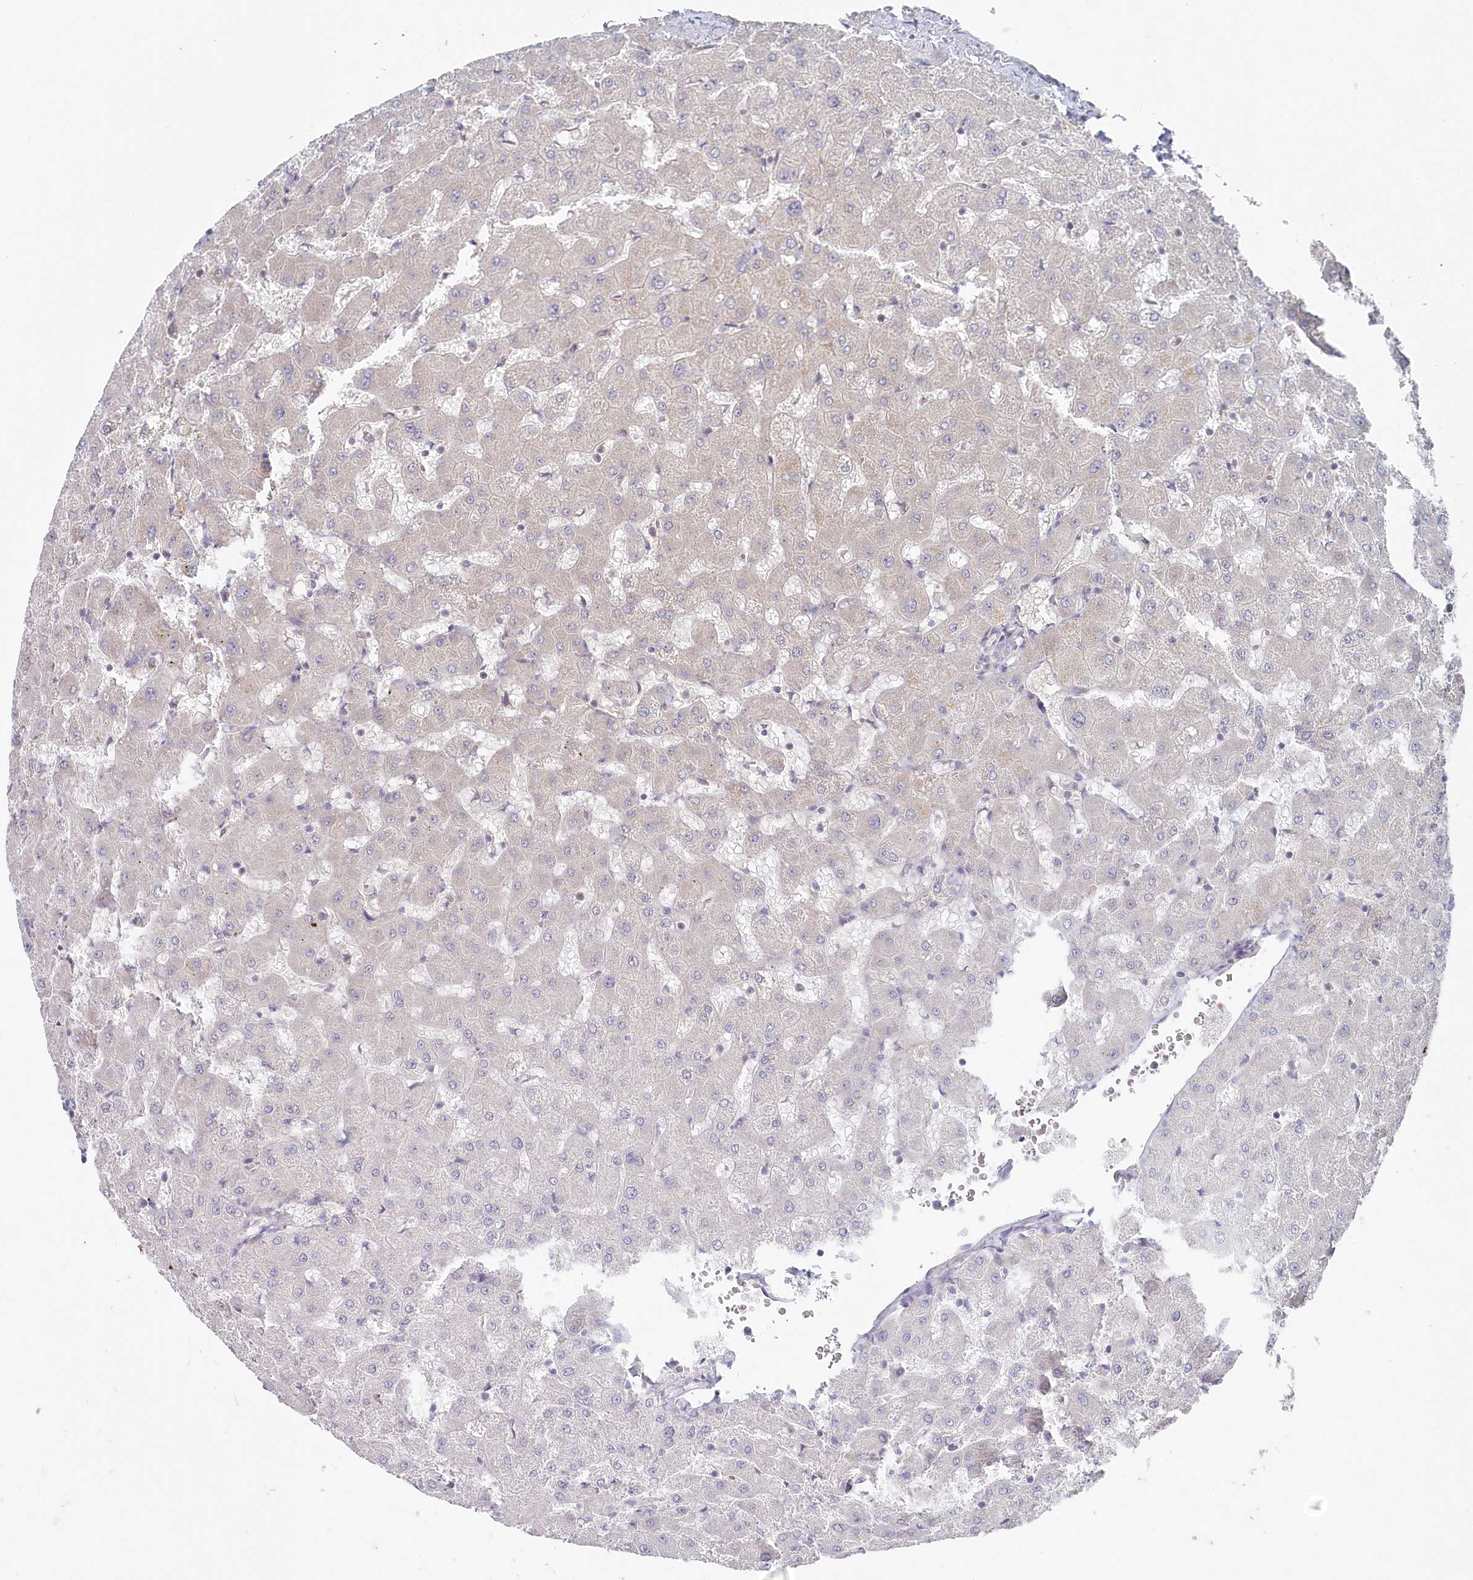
{"staining": {"intensity": "negative", "quantity": "none", "location": "none"}, "tissue": "liver", "cell_type": "Cholangiocytes", "image_type": "normal", "snomed": [{"axis": "morphology", "description": "Normal tissue, NOS"}, {"axis": "topography", "description": "Liver"}], "caption": "A high-resolution micrograph shows IHC staining of unremarkable liver, which demonstrates no significant positivity in cholangiocytes.", "gene": "WAPL", "patient": {"sex": "female", "age": 63}}